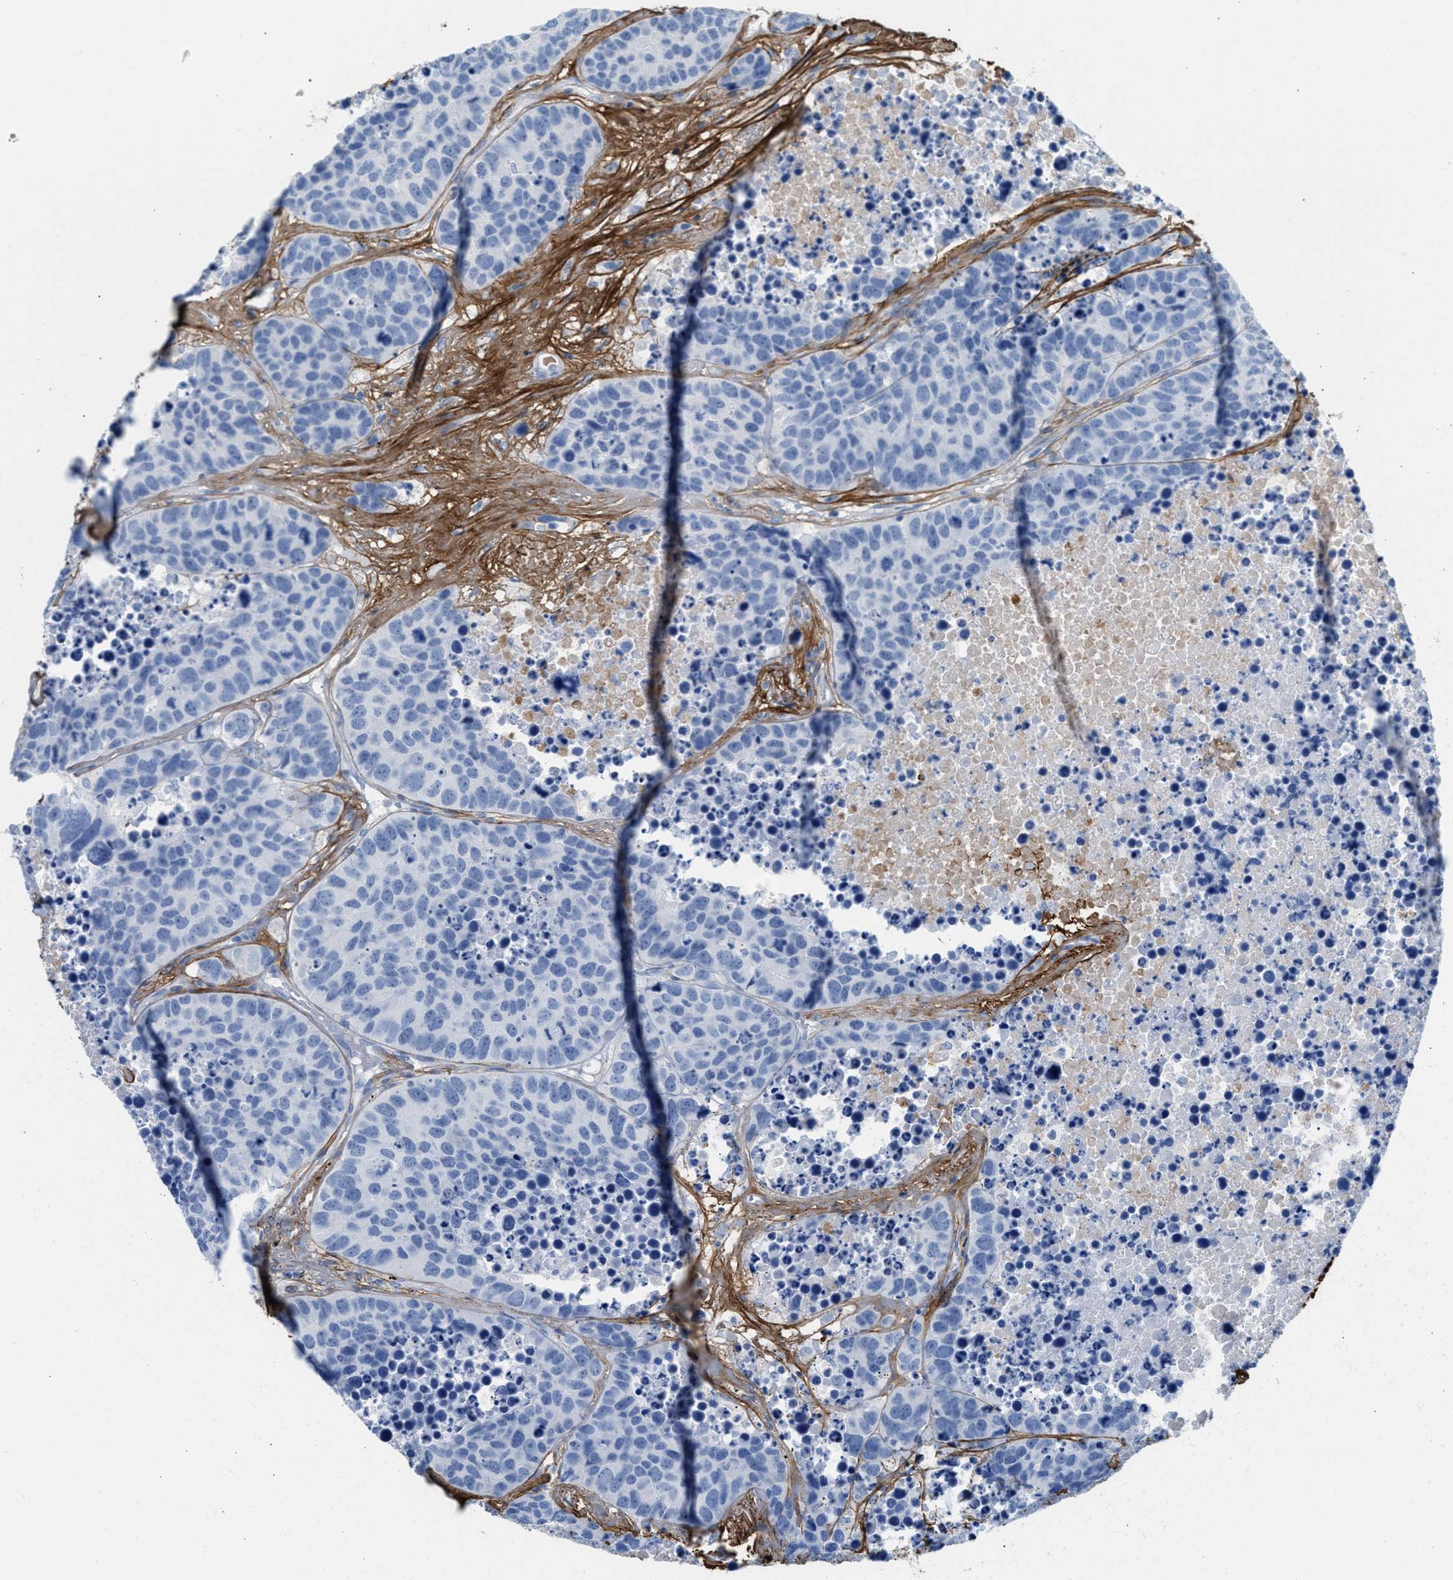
{"staining": {"intensity": "negative", "quantity": "none", "location": "none"}, "tissue": "carcinoid", "cell_type": "Tumor cells", "image_type": "cancer", "snomed": [{"axis": "morphology", "description": "Carcinoid, malignant, NOS"}, {"axis": "topography", "description": "Lung"}], "caption": "Carcinoid stained for a protein using immunohistochemistry reveals no expression tumor cells.", "gene": "TNR", "patient": {"sex": "male", "age": 60}}